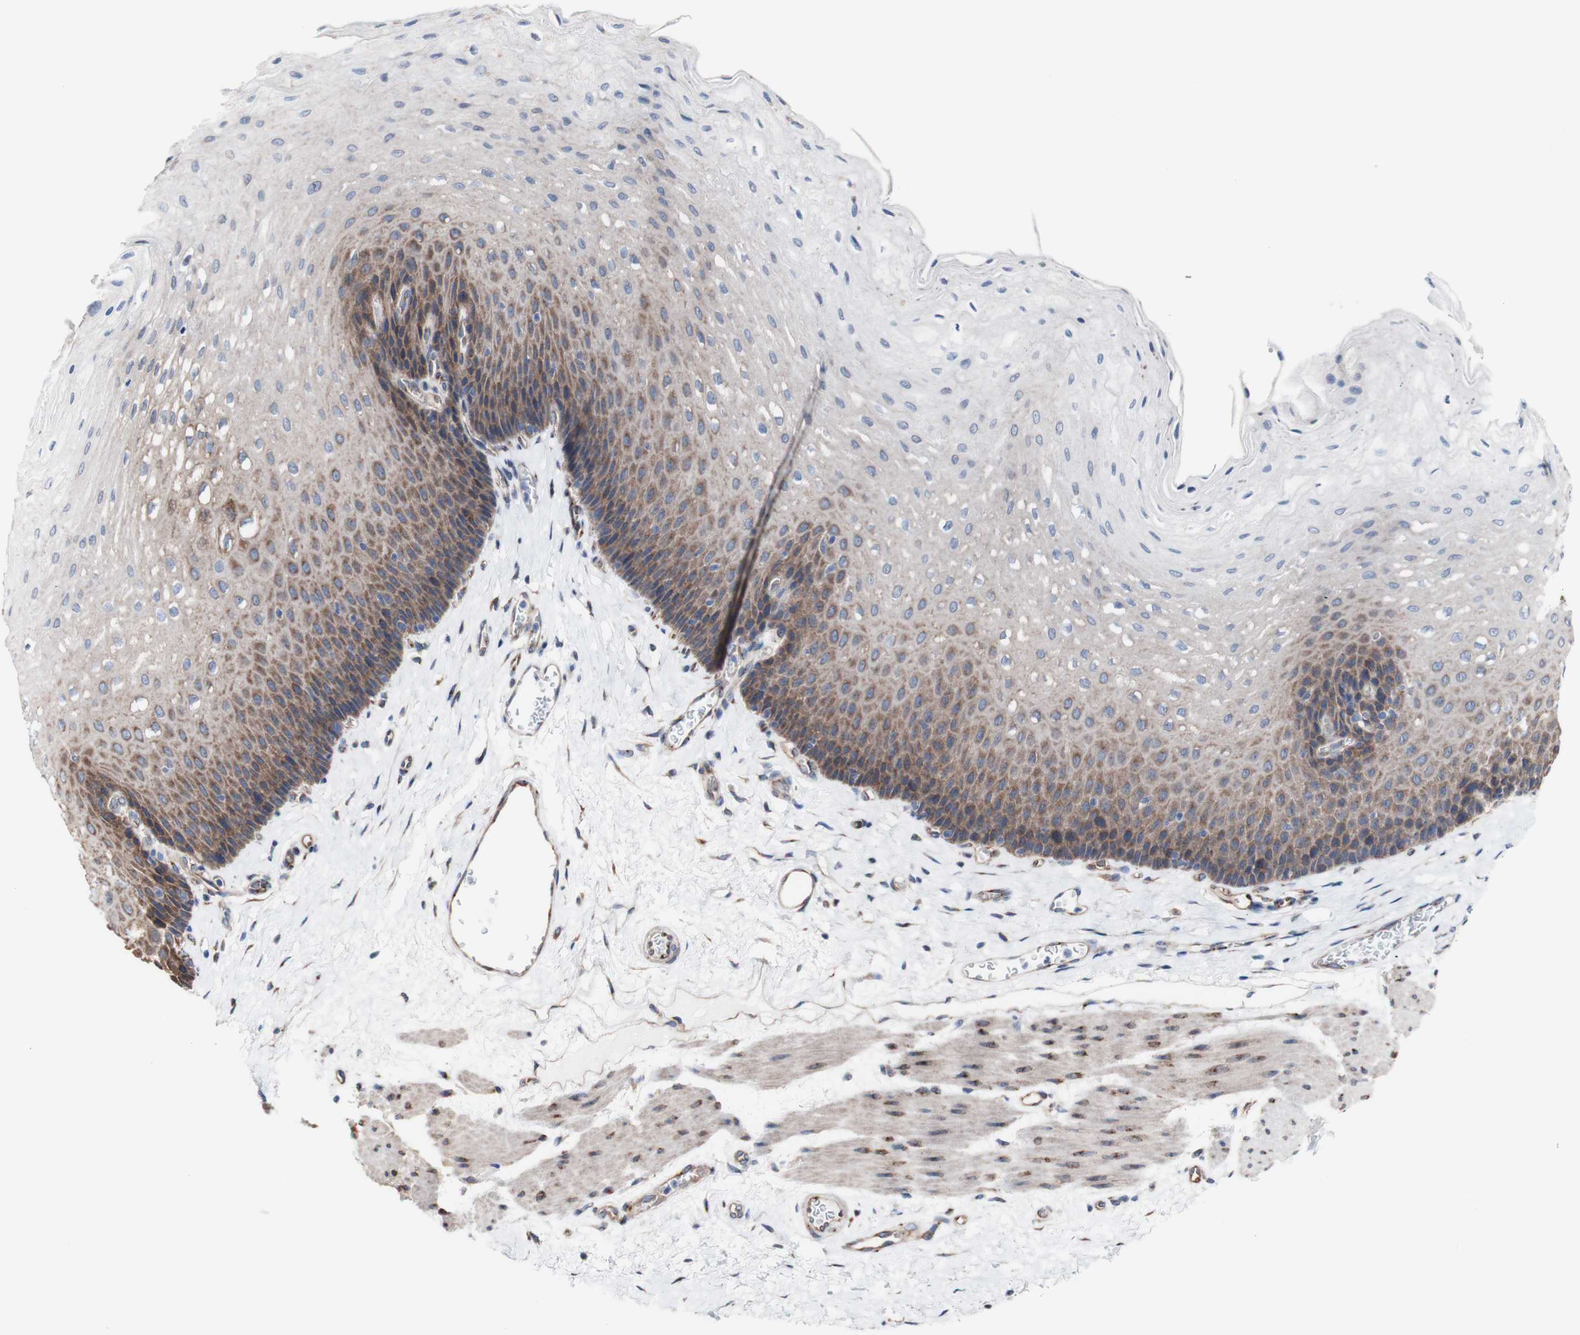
{"staining": {"intensity": "moderate", "quantity": "25%-75%", "location": "cytoplasmic/membranous"}, "tissue": "esophagus", "cell_type": "Squamous epithelial cells", "image_type": "normal", "snomed": [{"axis": "morphology", "description": "Normal tissue, NOS"}, {"axis": "topography", "description": "Esophagus"}], "caption": "This is a histology image of immunohistochemistry (IHC) staining of normal esophagus, which shows moderate positivity in the cytoplasmic/membranous of squamous epithelial cells.", "gene": "LRIG3", "patient": {"sex": "female", "age": 72}}